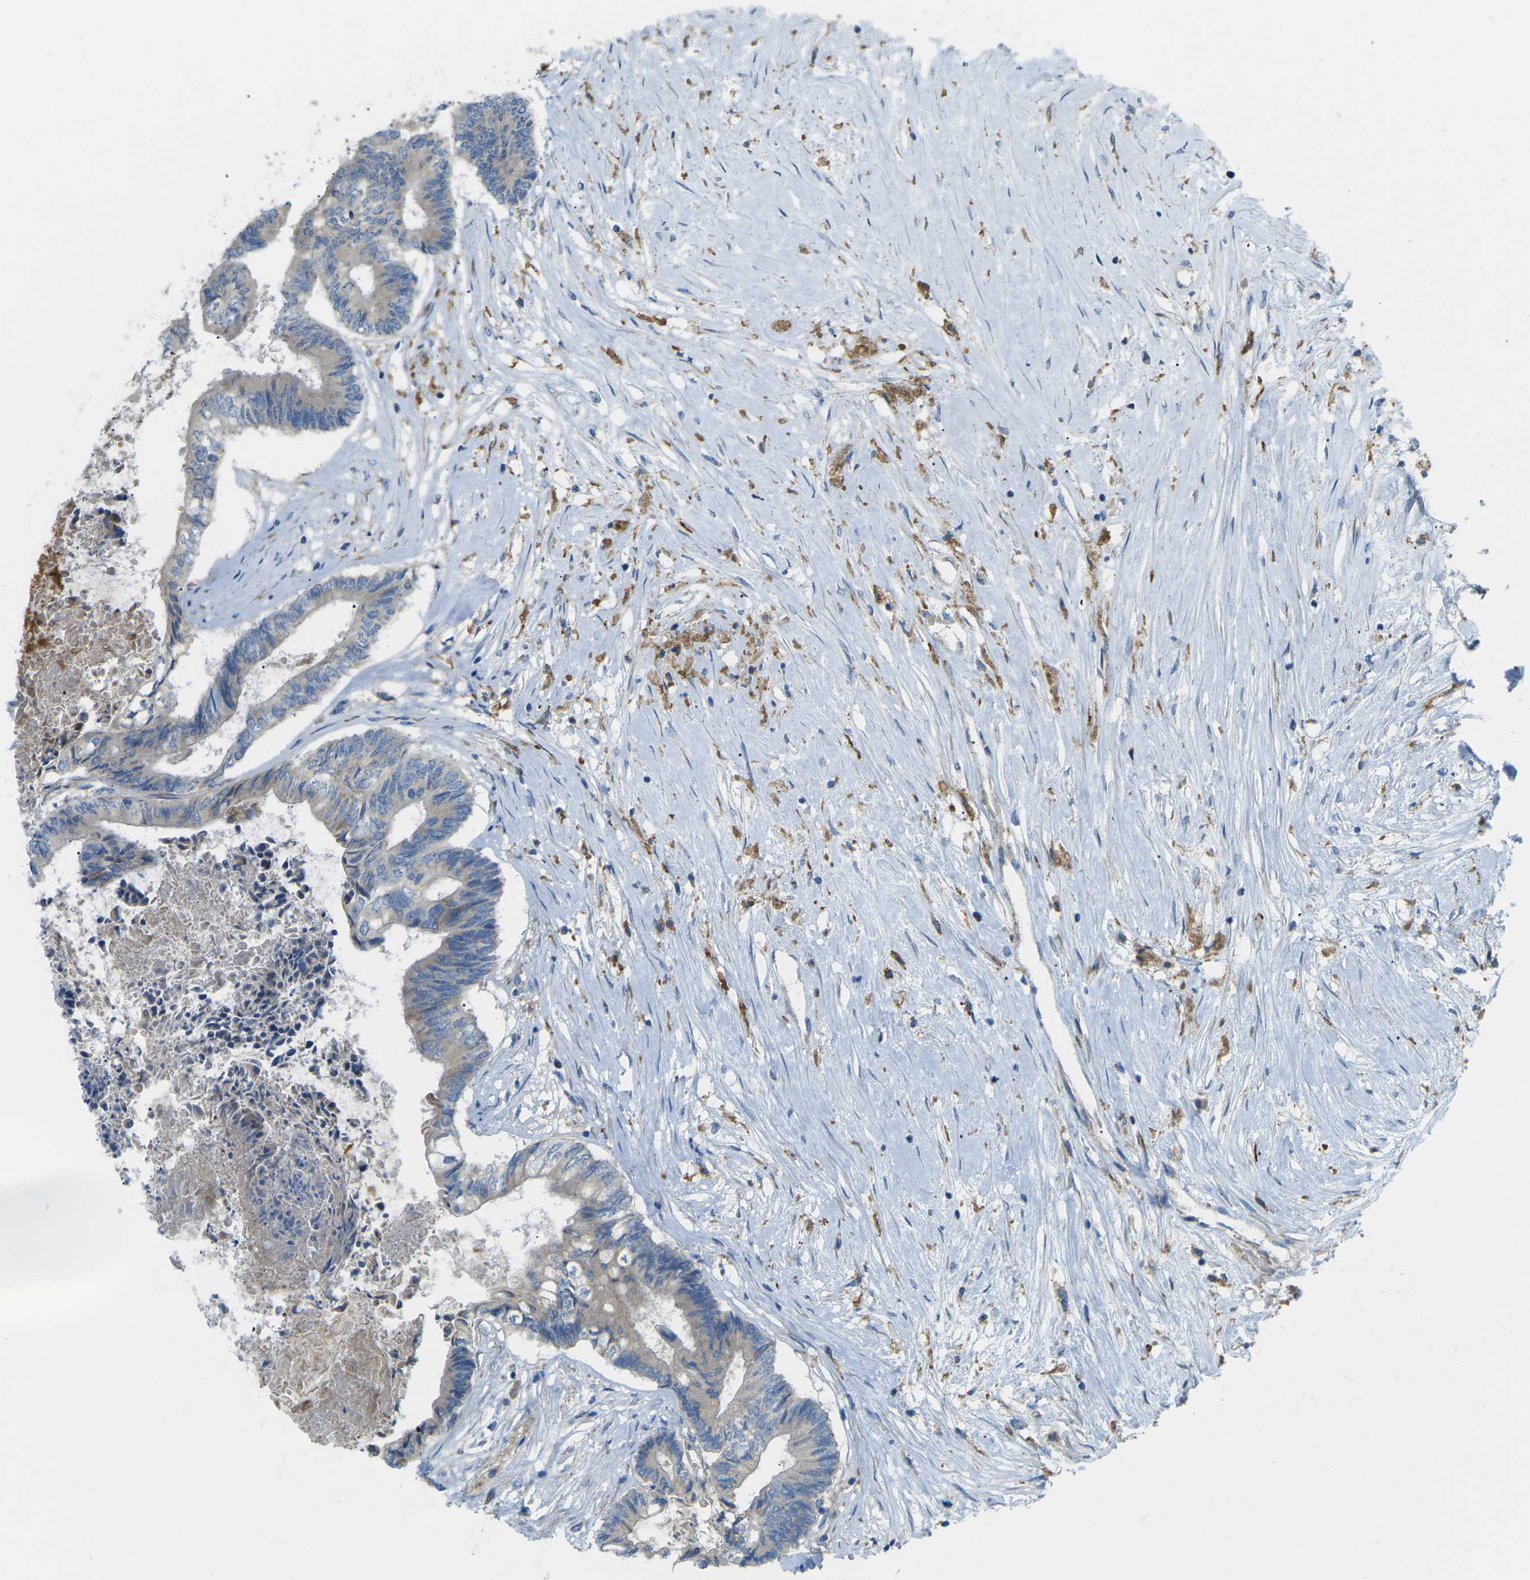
{"staining": {"intensity": "weak", "quantity": ">75%", "location": "cytoplasmic/membranous"}, "tissue": "colorectal cancer", "cell_type": "Tumor cells", "image_type": "cancer", "snomed": [{"axis": "morphology", "description": "Adenocarcinoma, NOS"}, {"axis": "topography", "description": "Rectum"}], "caption": "Immunohistochemical staining of human colorectal cancer (adenocarcinoma) shows low levels of weak cytoplasmic/membranous protein positivity in about >75% of tumor cells.", "gene": "MYLK4", "patient": {"sex": "male", "age": 63}}